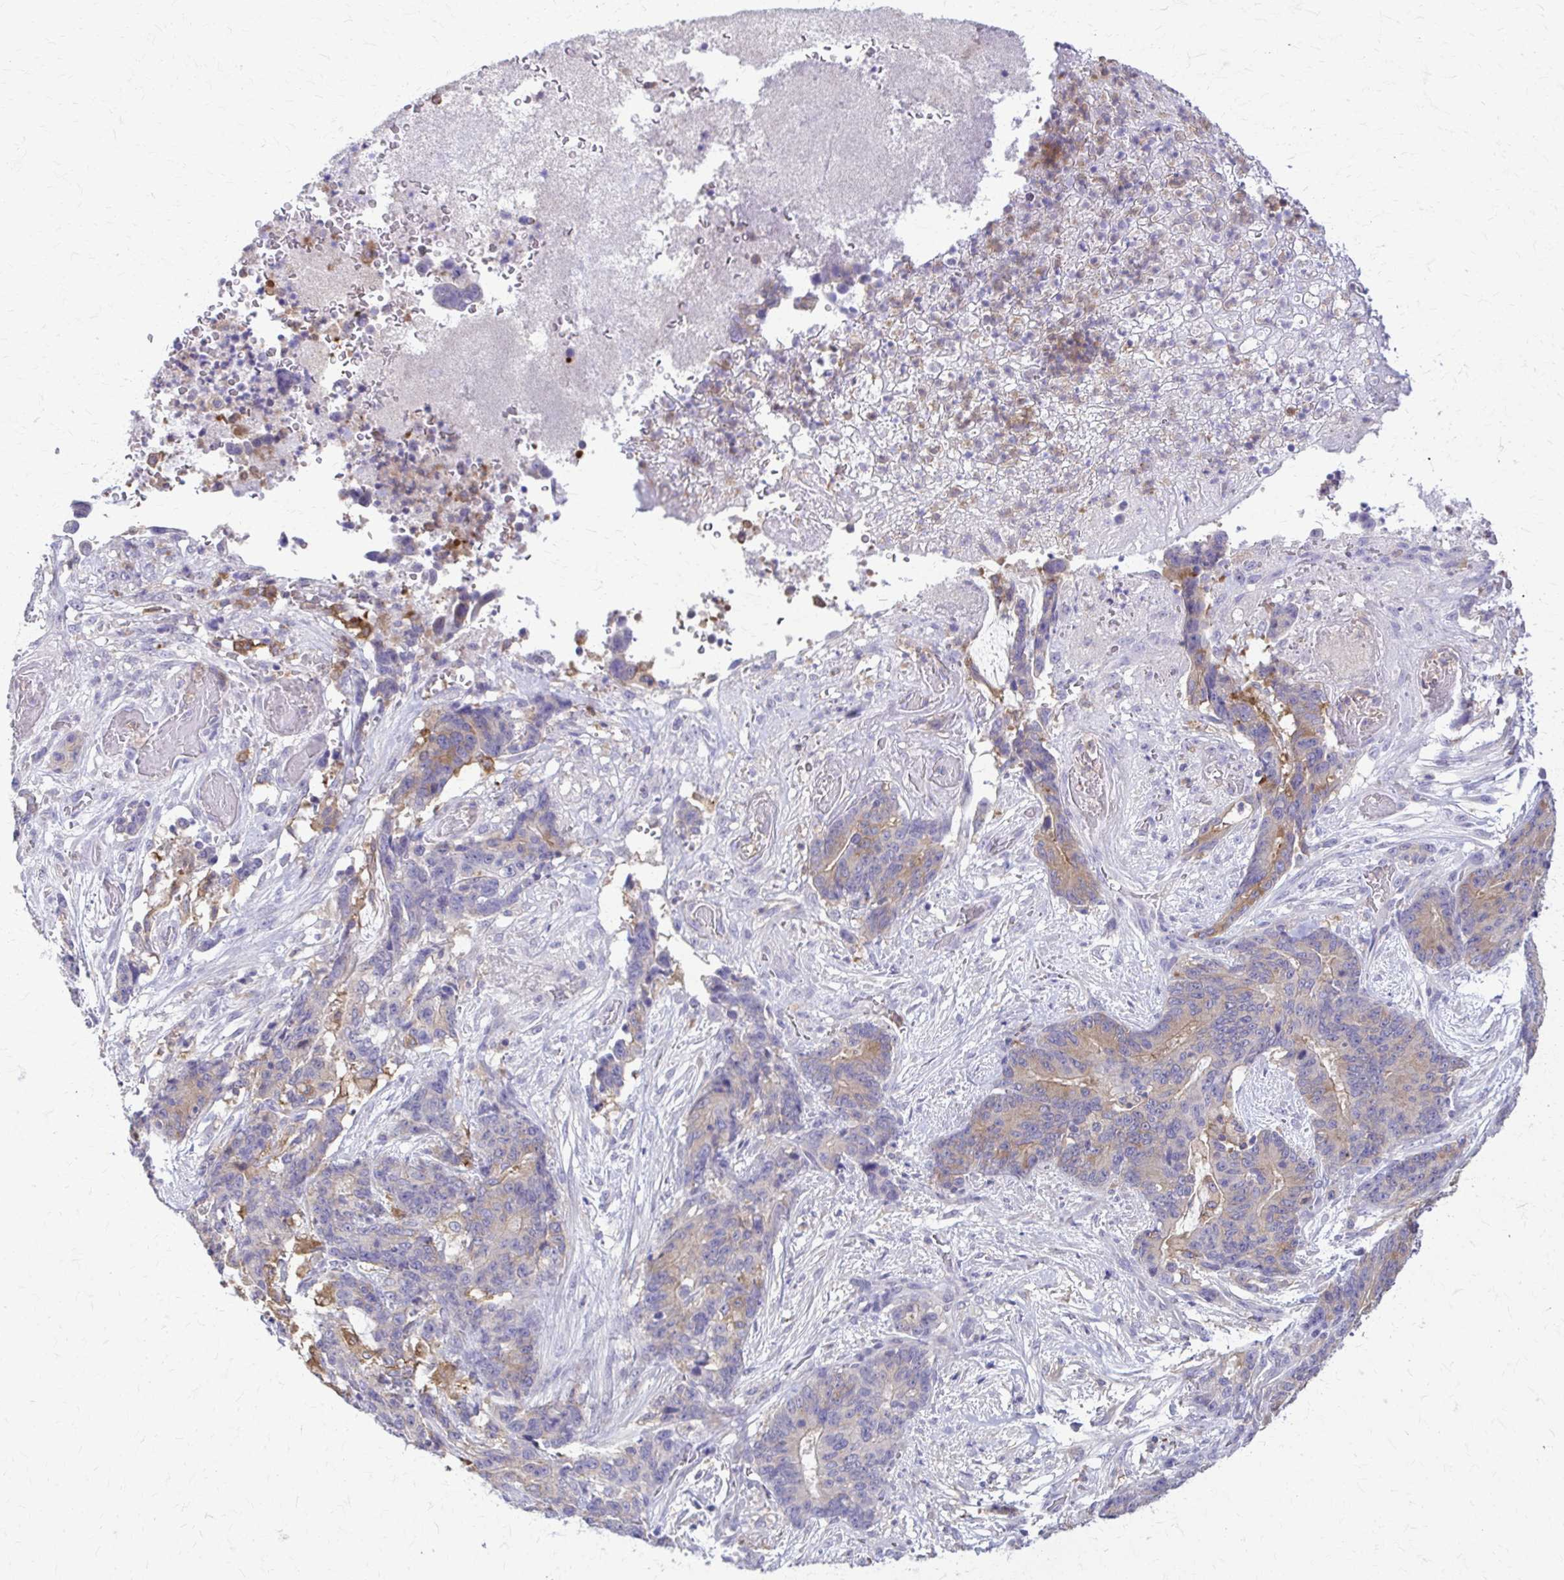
{"staining": {"intensity": "weak", "quantity": "25%-75%", "location": "cytoplasmic/membranous"}, "tissue": "stomach cancer", "cell_type": "Tumor cells", "image_type": "cancer", "snomed": [{"axis": "morphology", "description": "Normal tissue, NOS"}, {"axis": "morphology", "description": "Adenocarcinoma, NOS"}, {"axis": "topography", "description": "Stomach"}], "caption": "A high-resolution image shows immunohistochemistry (IHC) staining of stomach adenocarcinoma, which demonstrates weak cytoplasmic/membranous expression in about 25%-75% of tumor cells. Nuclei are stained in blue.", "gene": "PIK3AP1", "patient": {"sex": "female", "age": 64}}